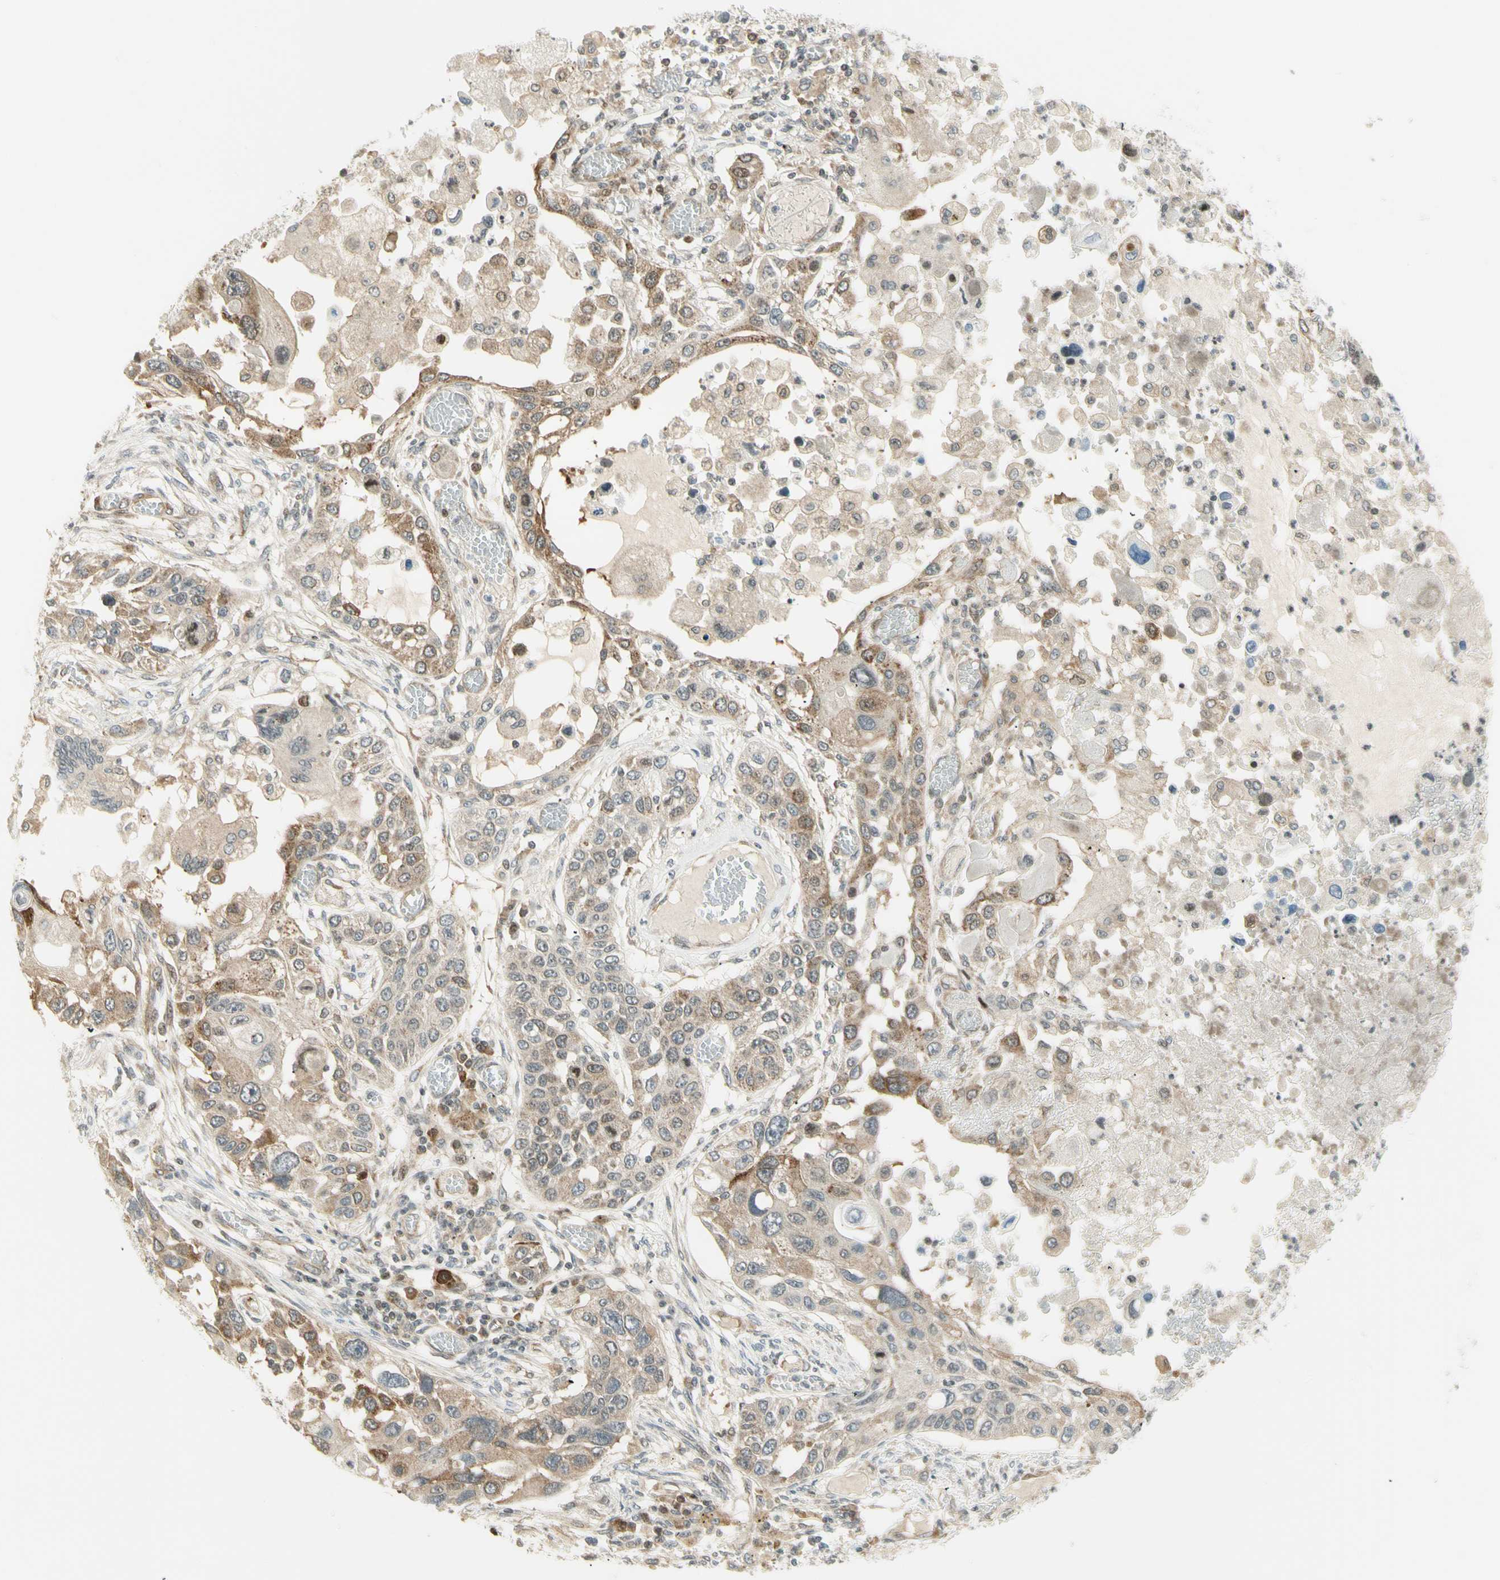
{"staining": {"intensity": "weak", "quantity": ">75%", "location": "cytoplasmic/membranous"}, "tissue": "lung cancer", "cell_type": "Tumor cells", "image_type": "cancer", "snomed": [{"axis": "morphology", "description": "Squamous cell carcinoma, NOS"}, {"axis": "topography", "description": "Lung"}], "caption": "Squamous cell carcinoma (lung) tissue shows weak cytoplasmic/membranous positivity in approximately >75% of tumor cells, visualized by immunohistochemistry.", "gene": "TPT1", "patient": {"sex": "male", "age": 71}}